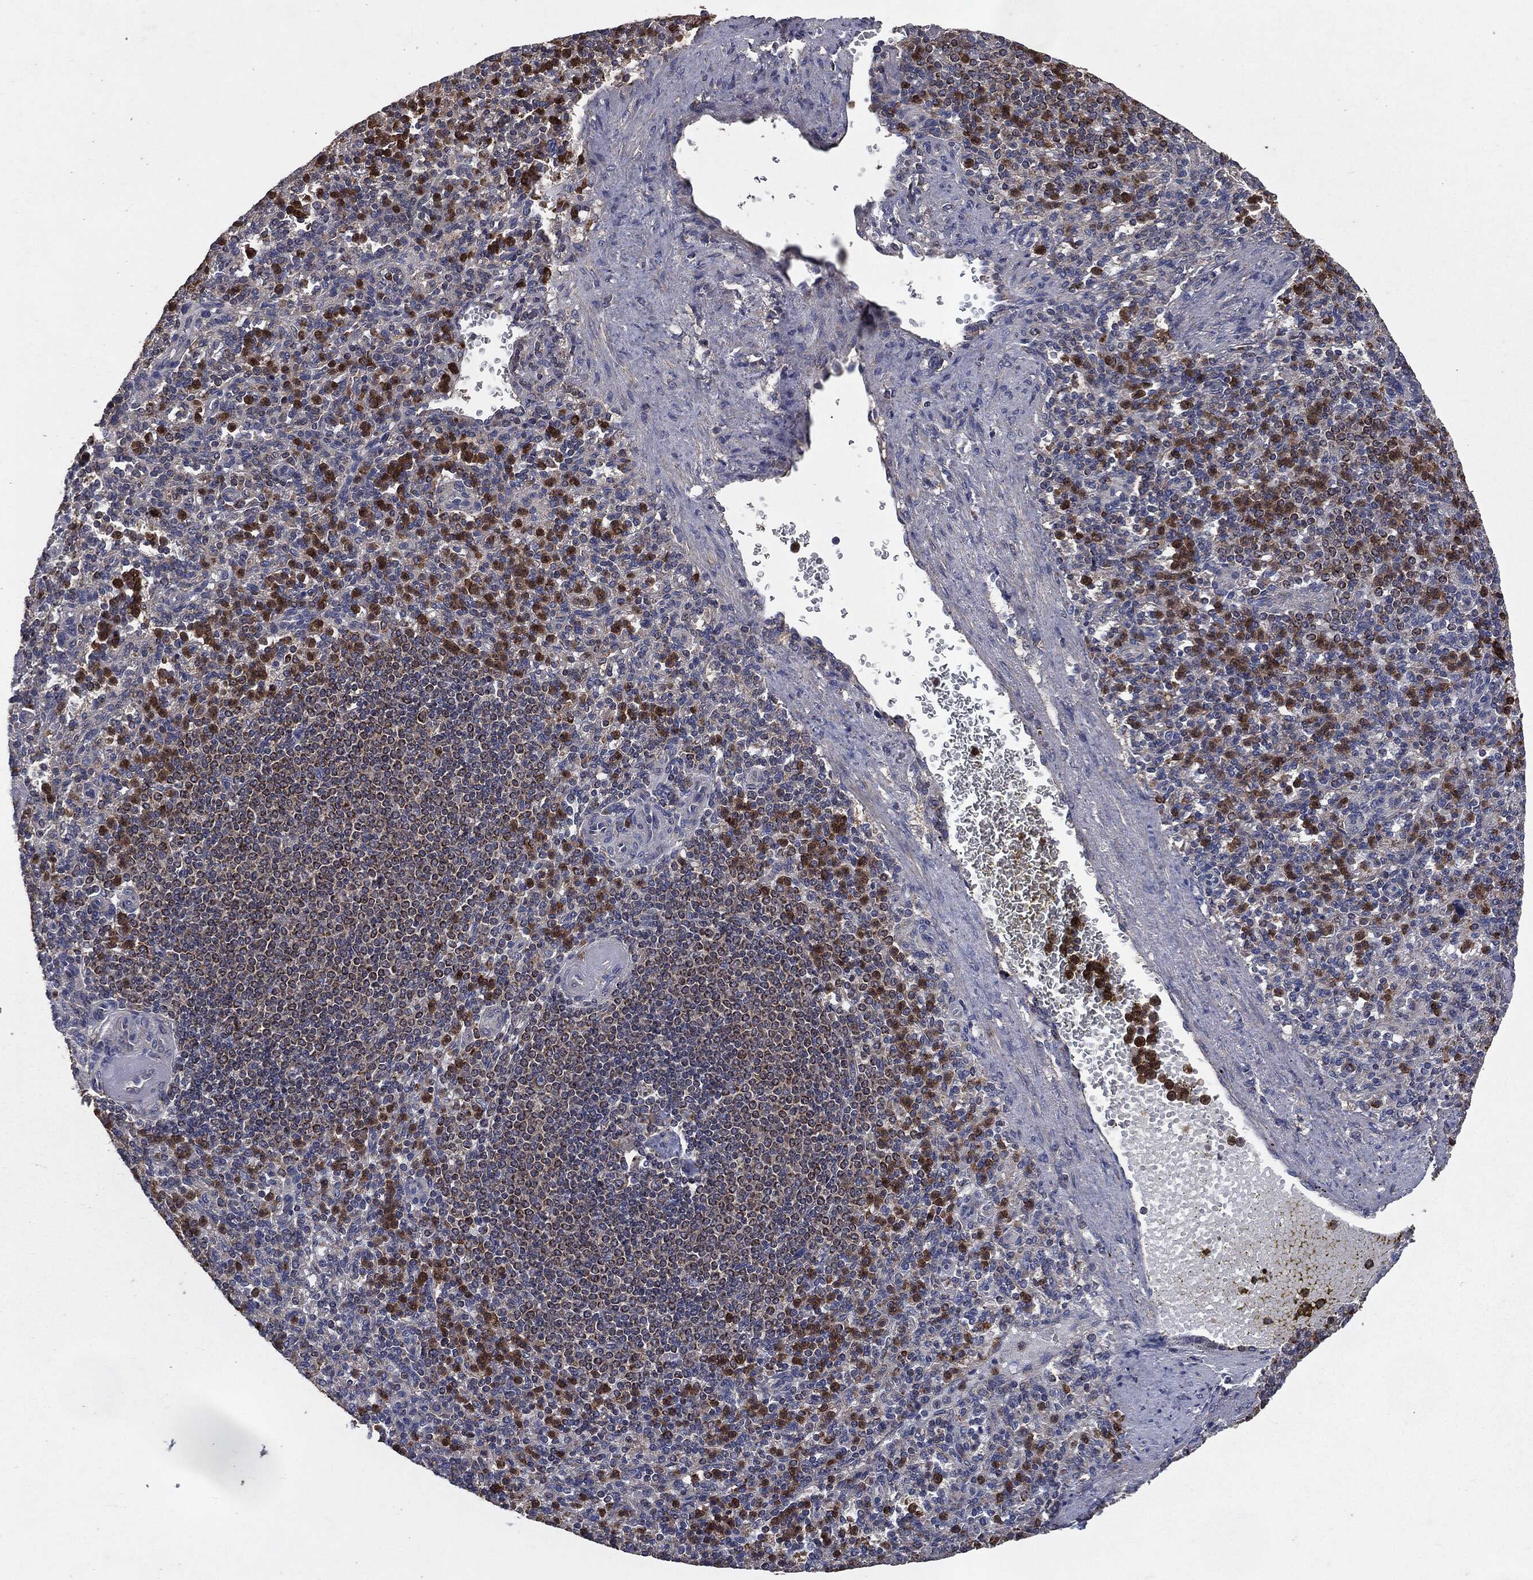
{"staining": {"intensity": "strong", "quantity": "<25%", "location": "cytoplasmic/membranous"}, "tissue": "spleen", "cell_type": "Cells in red pulp", "image_type": "normal", "snomed": [{"axis": "morphology", "description": "Normal tissue, NOS"}, {"axis": "topography", "description": "Spleen"}], "caption": "This image displays unremarkable spleen stained with IHC to label a protein in brown. The cytoplasmic/membranous of cells in red pulp show strong positivity for the protein. Nuclei are counter-stained blue.", "gene": "MAPK6", "patient": {"sex": "female", "age": 74}}